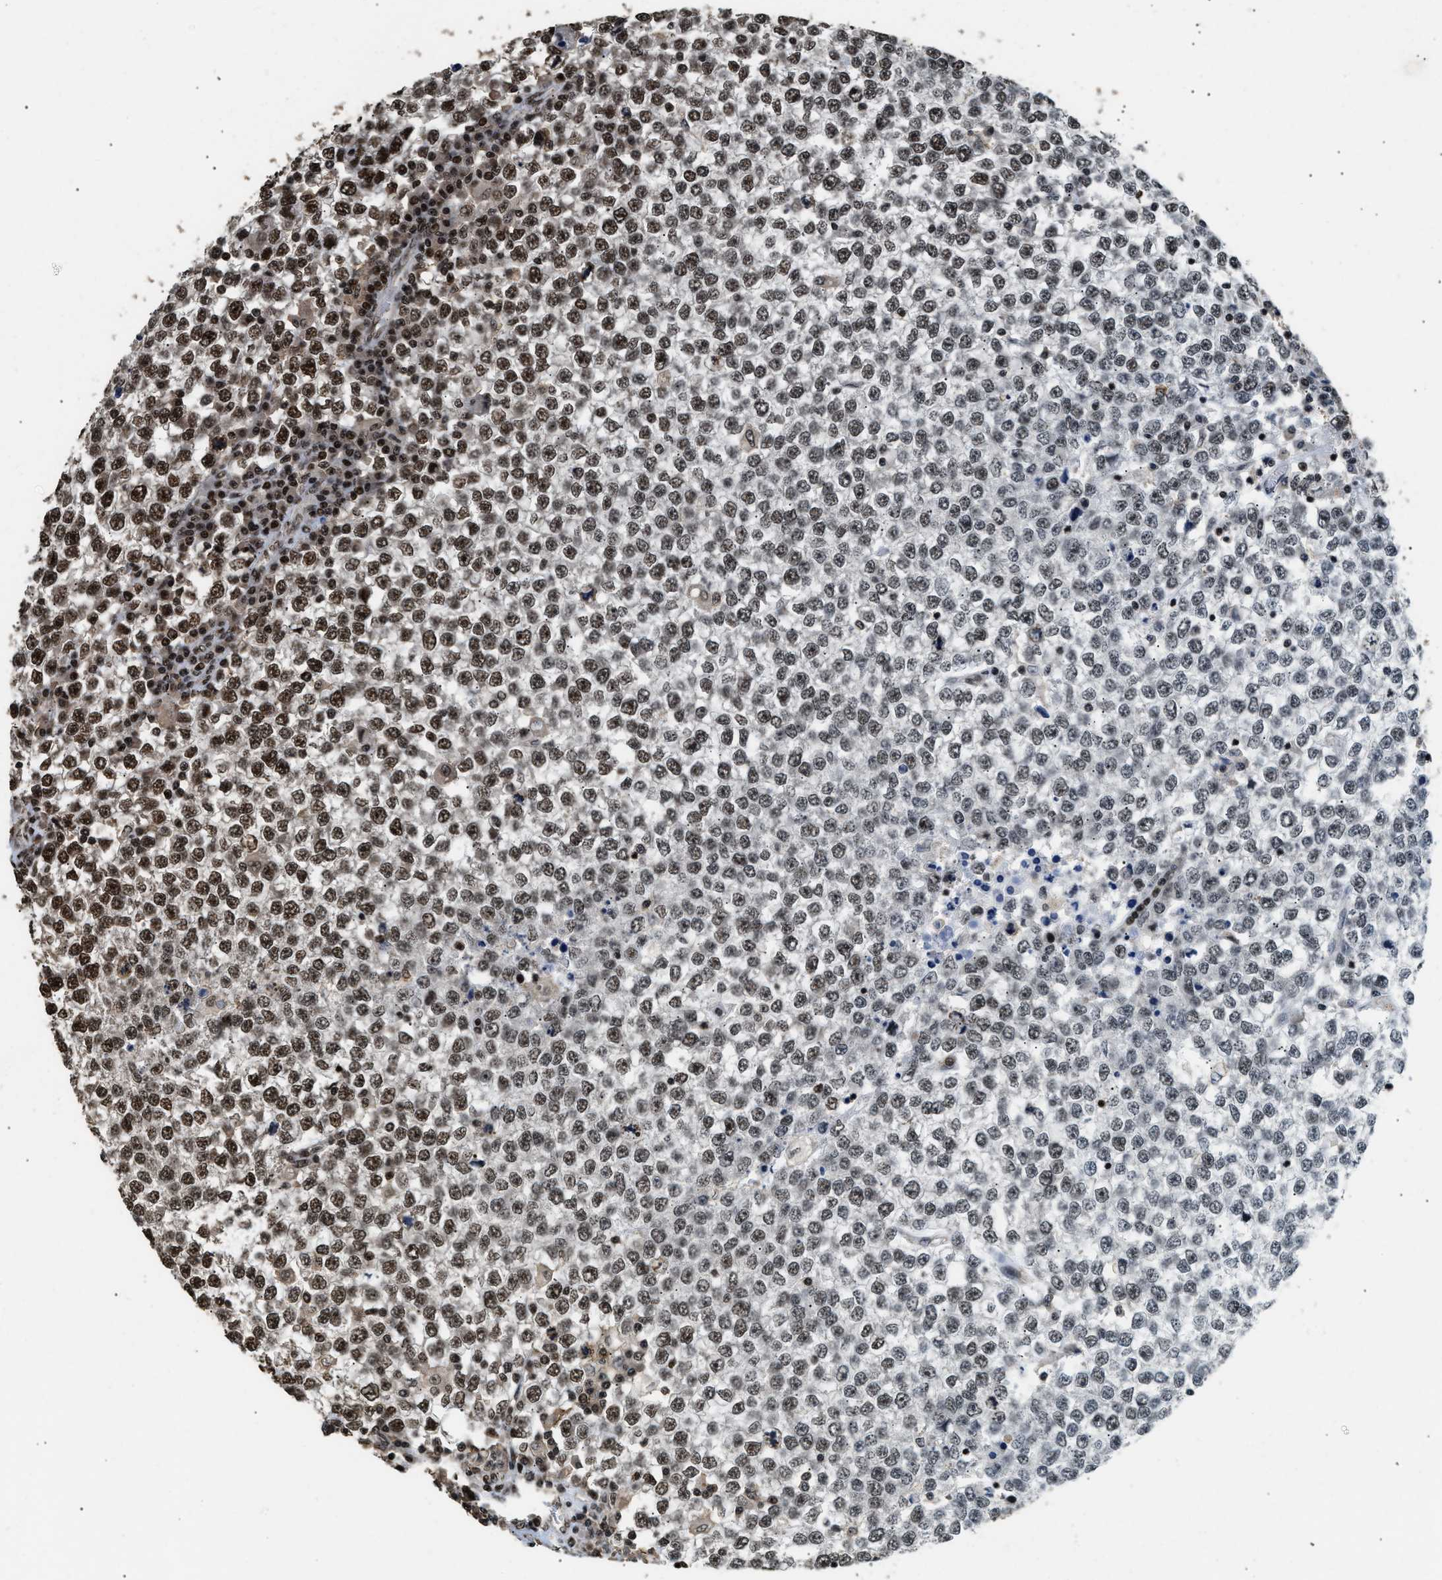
{"staining": {"intensity": "strong", "quantity": ">75%", "location": "nuclear"}, "tissue": "testis cancer", "cell_type": "Tumor cells", "image_type": "cancer", "snomed": [{"axis": "morphology", "description": "Seminoma, NOS"}, {"axis": "topography", "description": "Testis"}], "caption": "Tumor cells display strong nuclear expression in about >75% of cells in testis cancer.", "gene": "RAD21", "patient": {"sex": "male", "age": 65}}